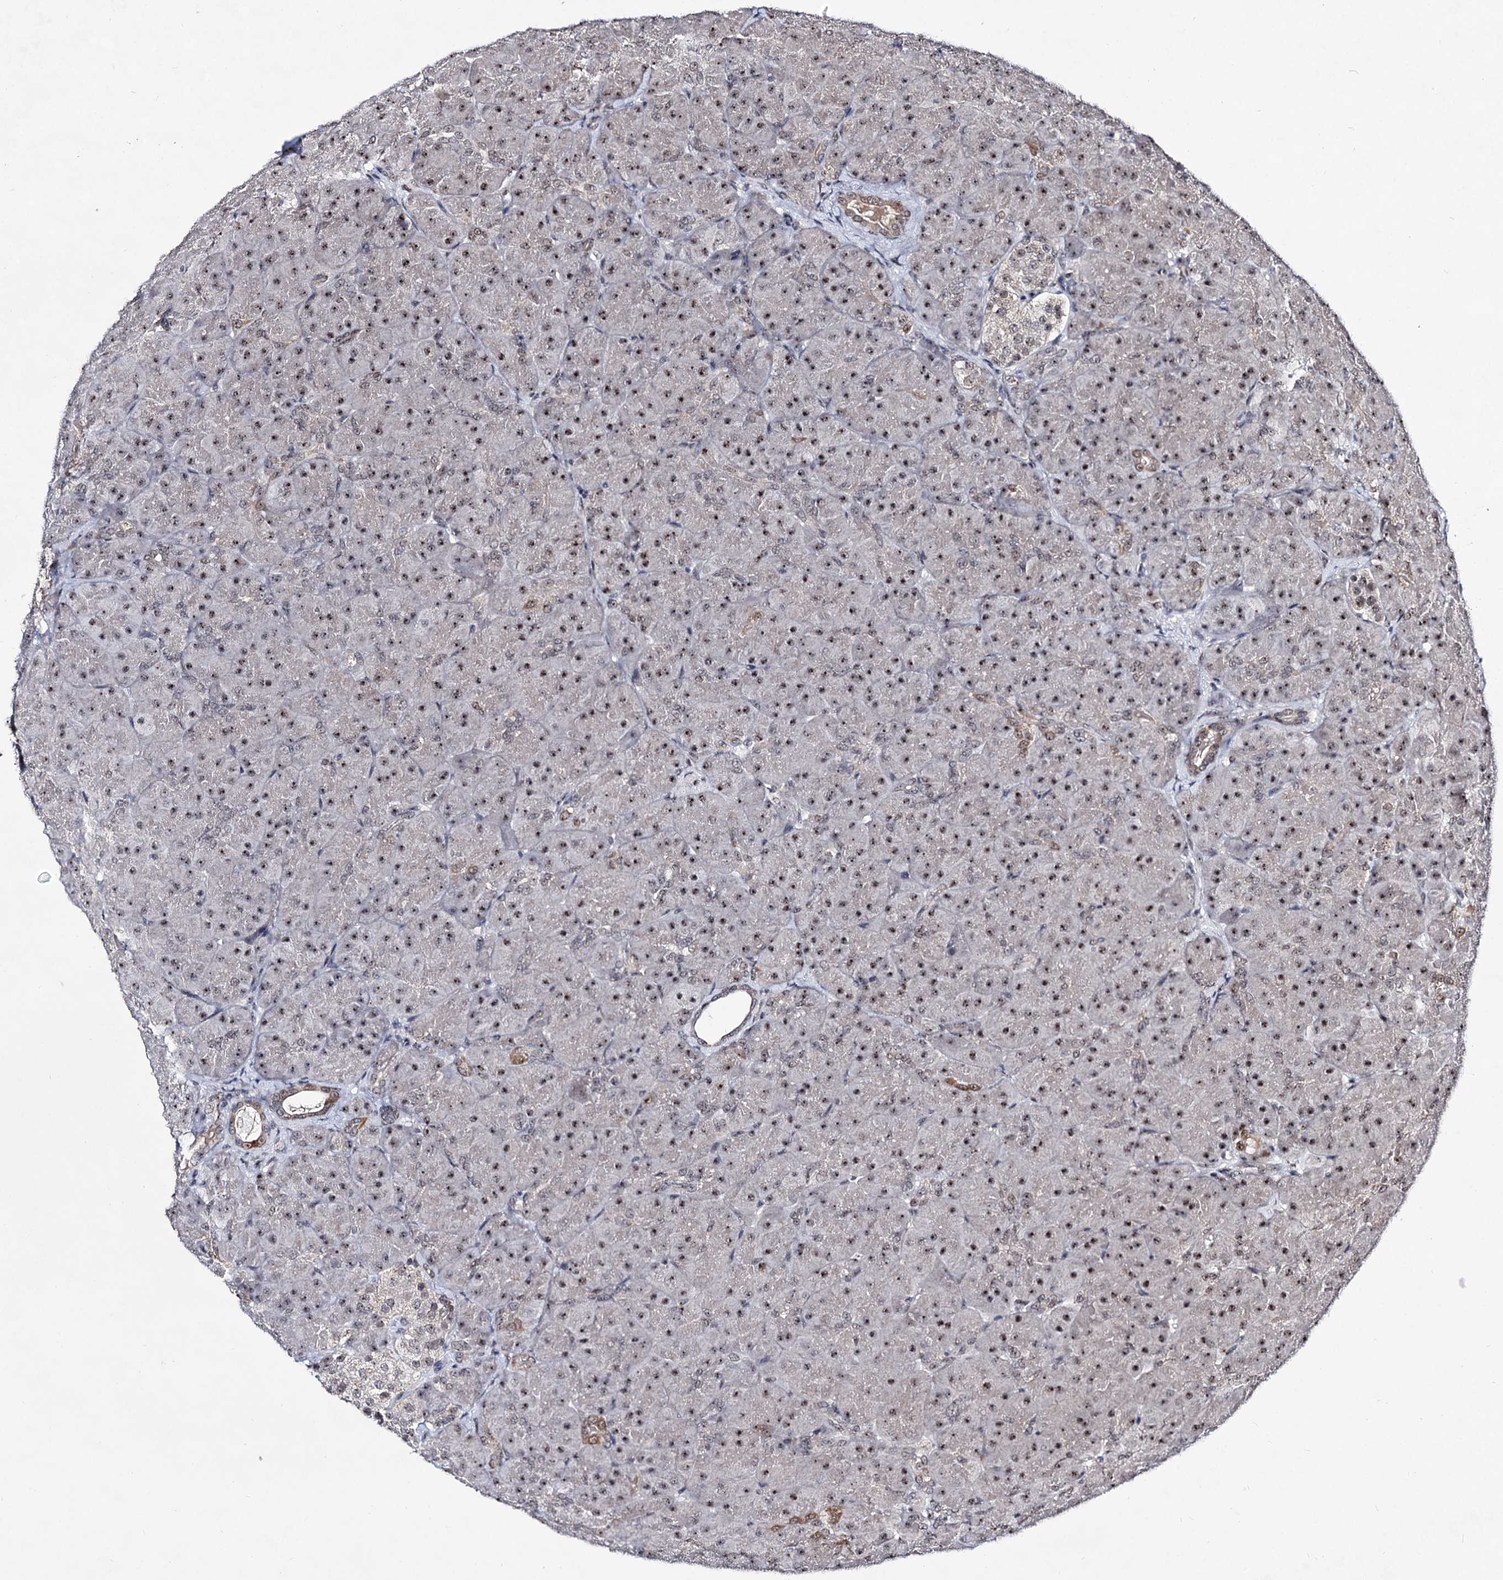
{"staining": {"intensity": "moderate", "quantity": "25%-75%", "location": "nuclear"}, "tissue": "pancreas", "cell_type": "Exocrine glandular cells", "image_type": "normal", "snomed": [{"axis": "morphology", "description": "Normal tissue, NOS"}, {"axis": "topography", "description": "Pancreas"}], "caption": "Immunohistochemistry micrograph of benign pancreas: human pancreas stained using IHC shows medium levels of moderate protein expression localized specifically in the nuclear of exocrine glandular cells, appearing as a nuclear brown color.", "gene": "EXOSC10", "patient": {"sex": "male", "age": 66}}